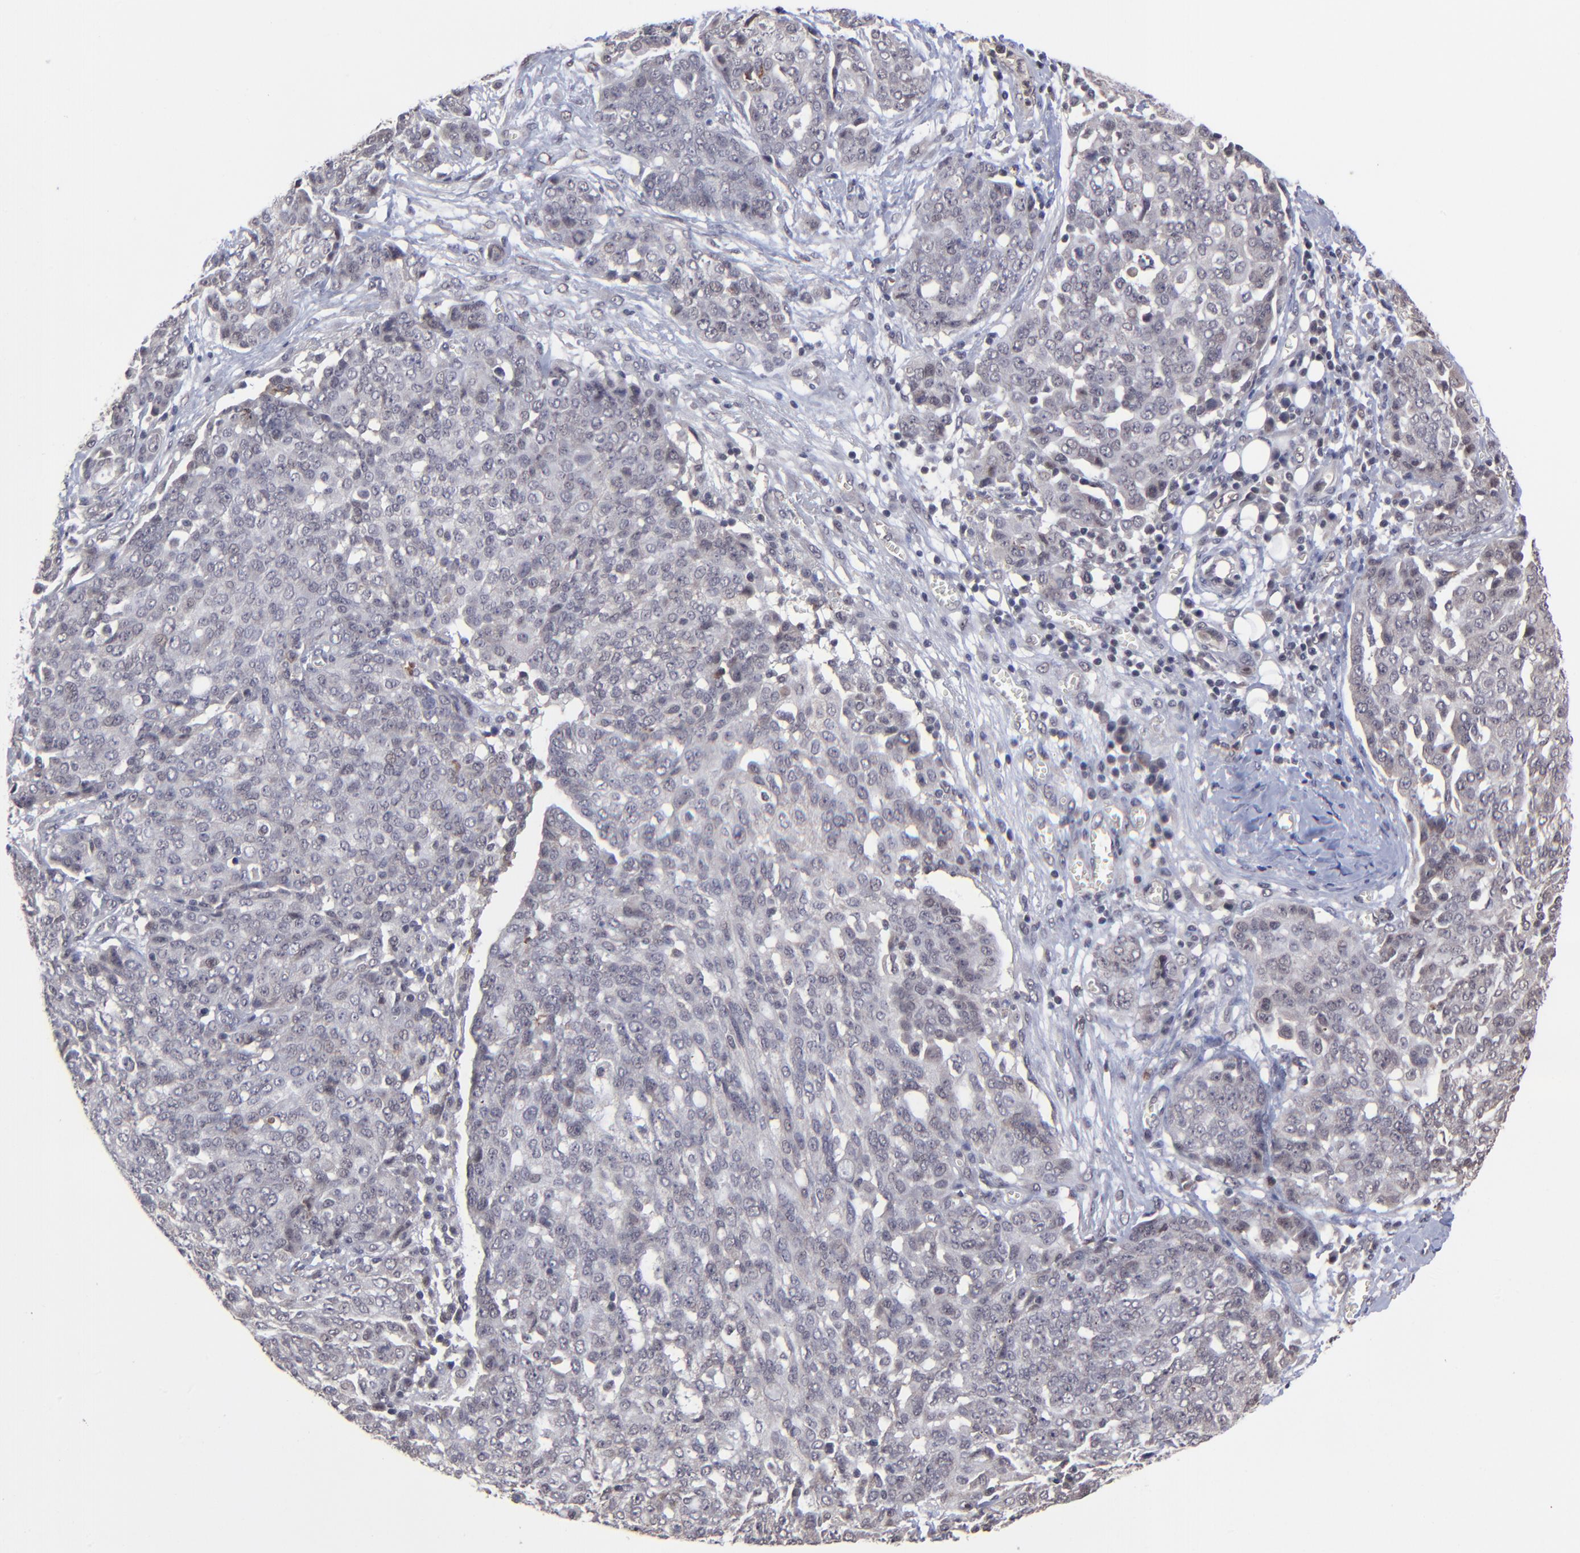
{"staining": {"intensity": "weak", "quantity": "<25%", "location": "cytoplasmic/membranous"}, "tissue": "ovarian cancer", "cell_type": "Tumor cells", "image_type": "cancer", "snomed": [{"axis": "morphology", "description": "Cystadenocarcinoma, serous, NOS"}, {"axis": "topography", "description": "Soft tissue"}, {"axis": "topography", "description": "Ovary"}], "caption": "Immunohistochemistry photomicrograph of human ovarian cancer stained for a protein (brown), which reveals no positivity in tumor cells.", "gene": "ZNF419", "patient": {"sex": "female", "age": 57}}